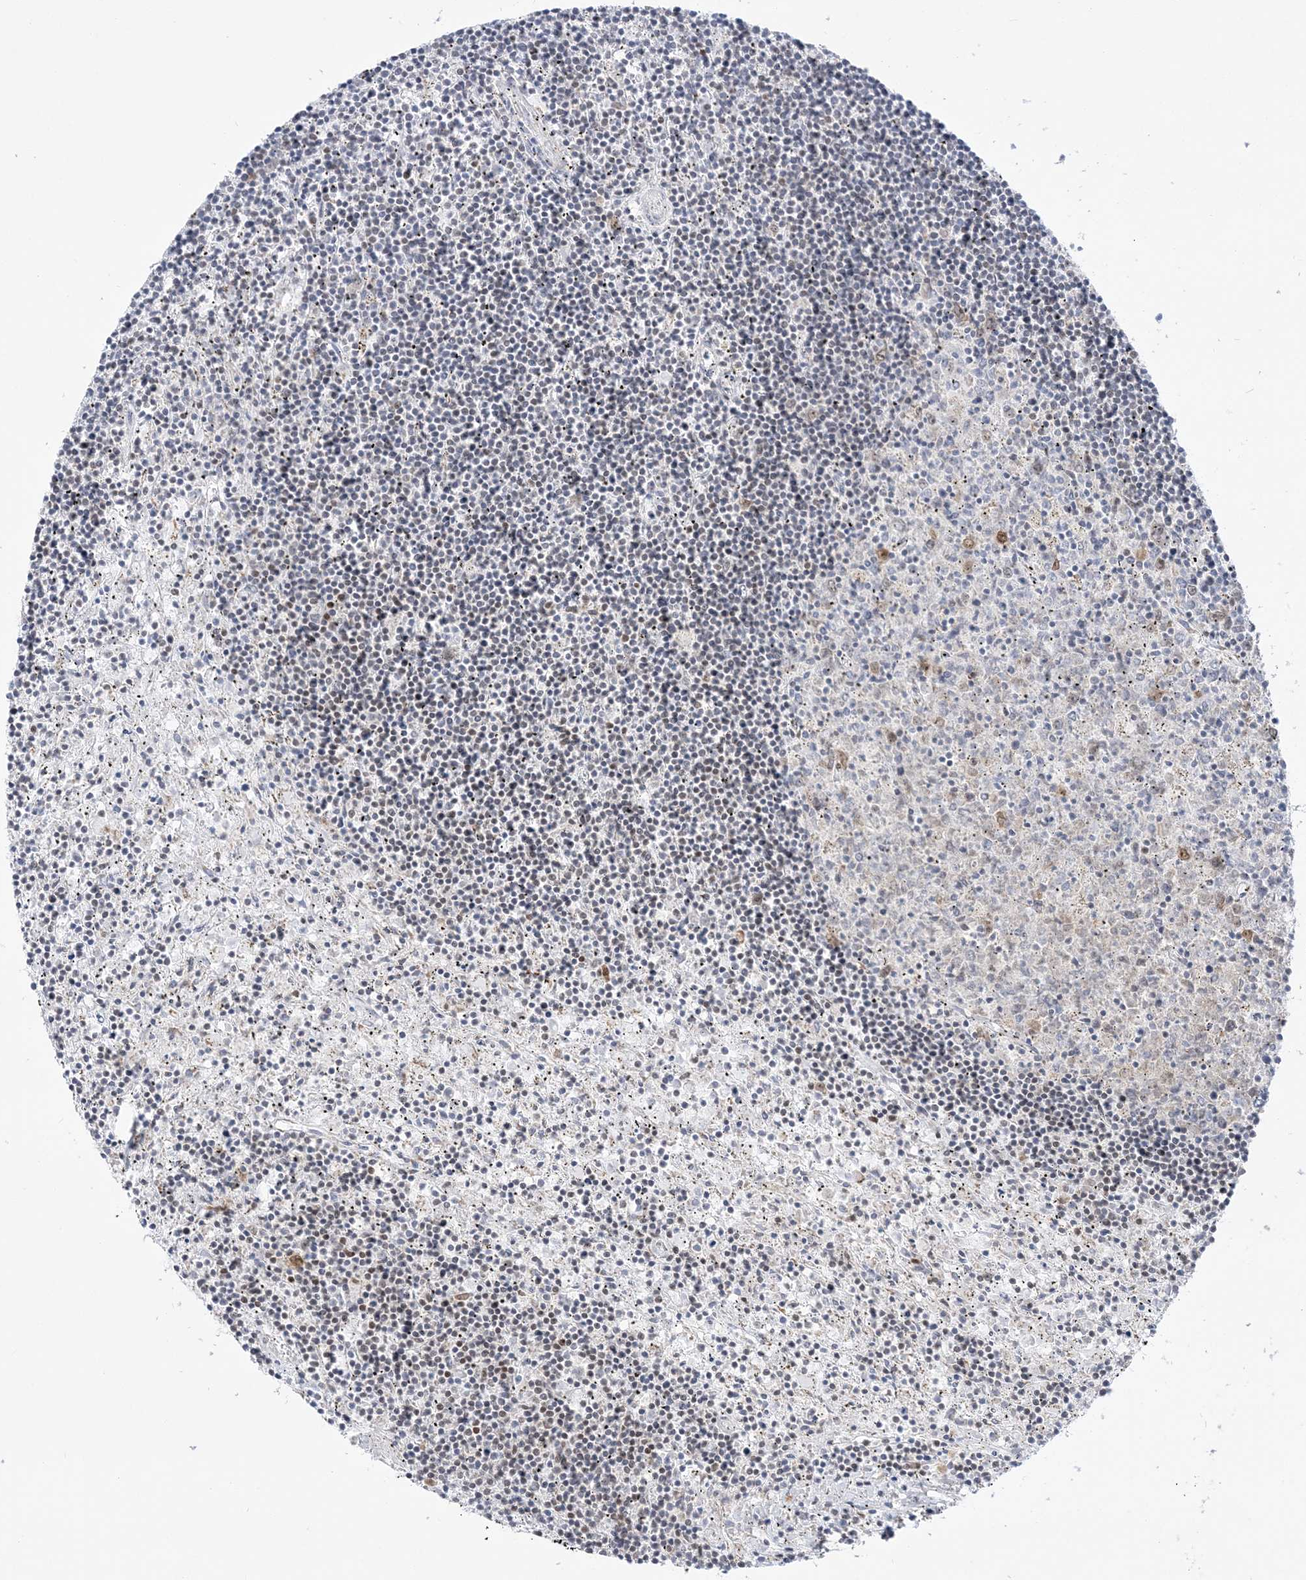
{"staining": {"intensity": "negative", "quantity": "none", "location": "none"}, "tissue": "lymphoma", "cell_type": "Tumor cells", "image_type": "cancer", "snomed": [{"axis": "morphology", "description": "Malignant lymphoma, non-Hodgkin's type, Low grade"}, {"axis": "topography", "description": "Spleen"}], "caption": "IHC micrograph of neoplastic tissue: lymphoma stained with DAB shows no significant protein positivity in tumor cells. (Stains: DAB (3,3'-diaminobenzidine) immunohistochemistry (IHC) with hematoxylin counter stain, Microscopy: brightfield microscopy at high magnification).", "gene": "DDX21", "patient": {"sex": "male", "age": 76}}